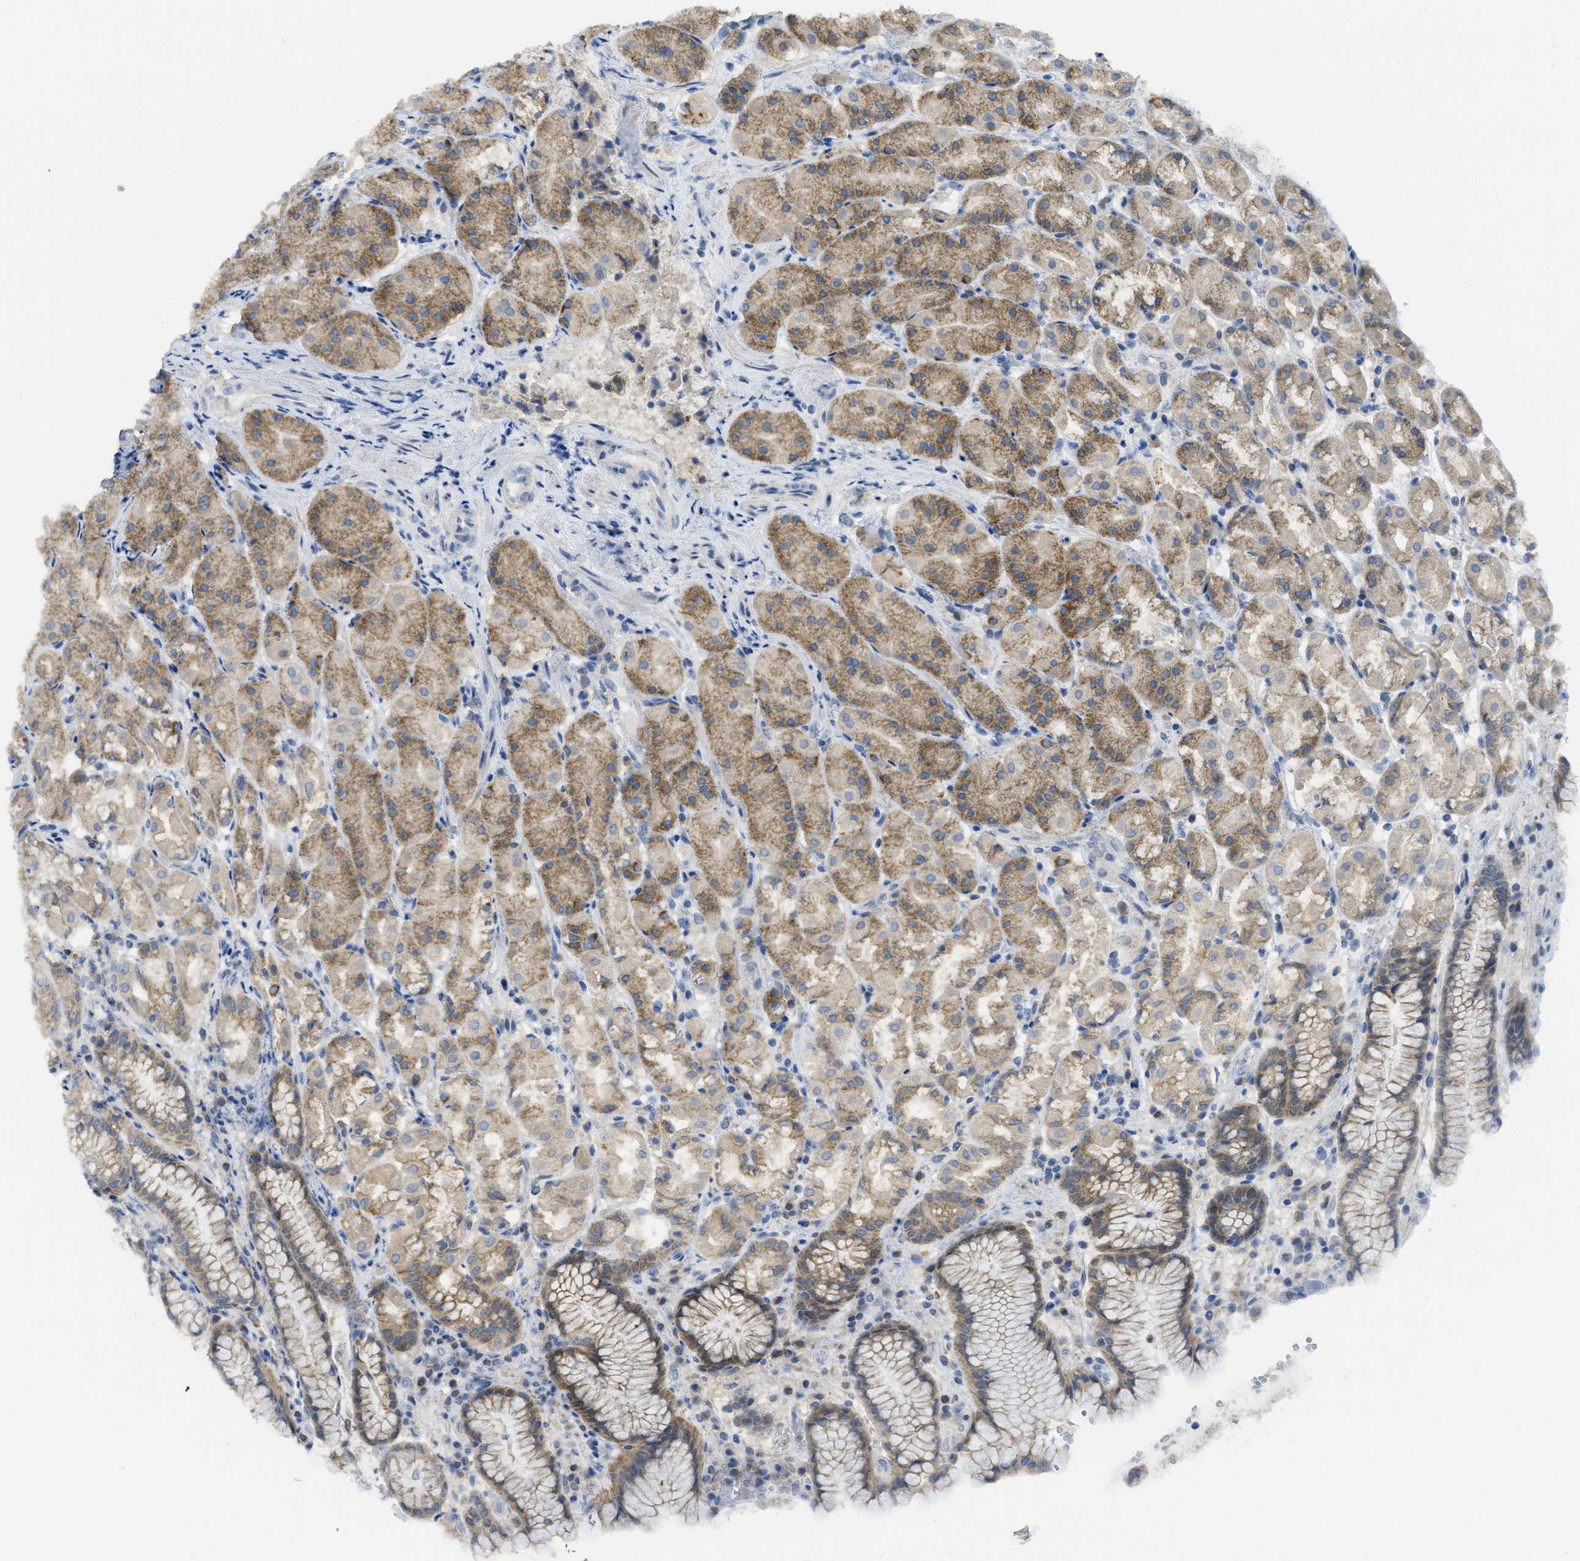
{"staining": {"intensity": "moderate", "quantity": ">75%", "location": "cytoplasmic/membranous"}, "tissue": "stomach", "cell_type": "Glandular cells", "image_type": "normal", "snomed": [{"axis": "morphology", "description": "Normal tissue, NOS"}, {"axis": "topography", "description": "Stomach"}, {"axis": "topography", "description": "Stomach, lower"}], "caption": "Unremarkable stomach was stained to show a protein in brown. There is medium levels of moderate cytoplasmic/membranous staining in about >75% of glandular cells.", "gene": "SFXN2", "patient": {"sex": "female", "age": 56}}